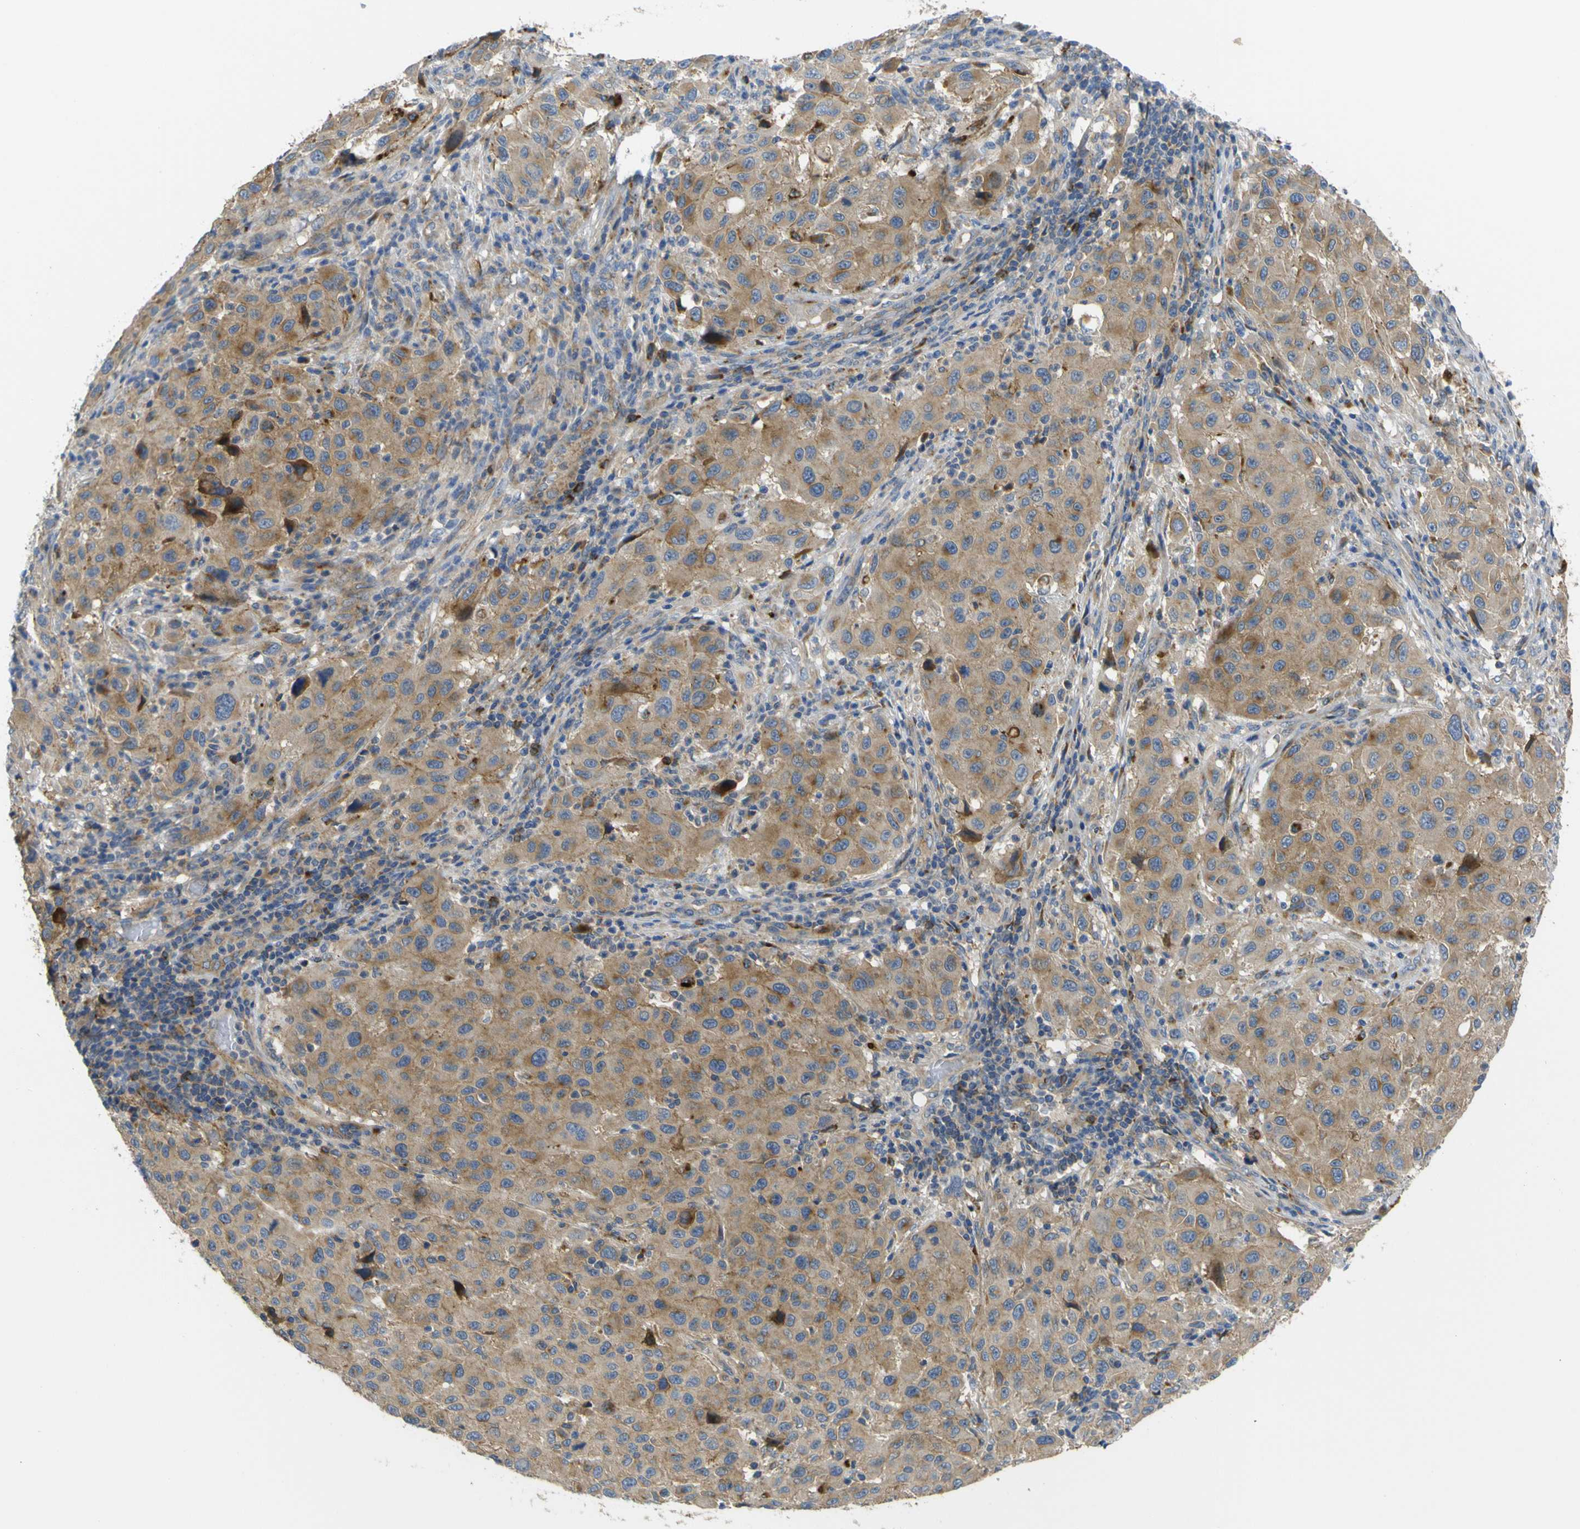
{"staining": {"intensity": "moderate", "quantity": ">75%", "location": "cytoplasmic/membranous"}, "tissue": "melanoma", "cell_type": "Tumor cells", "image_type": "cancer", "snomed": [{"axis": "morphology", "description": "Malignant melanoma, Metastatic site"}, {"axis": "topography", "description": "Lymph node"}], "caption": "A micrograph showing moderate cytoplasmic/membranous positivity in approximately >75% of tumor cells in melanoma, as visualized by brown immunohistochemical staining.", "gene": "SYPL1", "patient": {"sex": "male", "age": 61}}